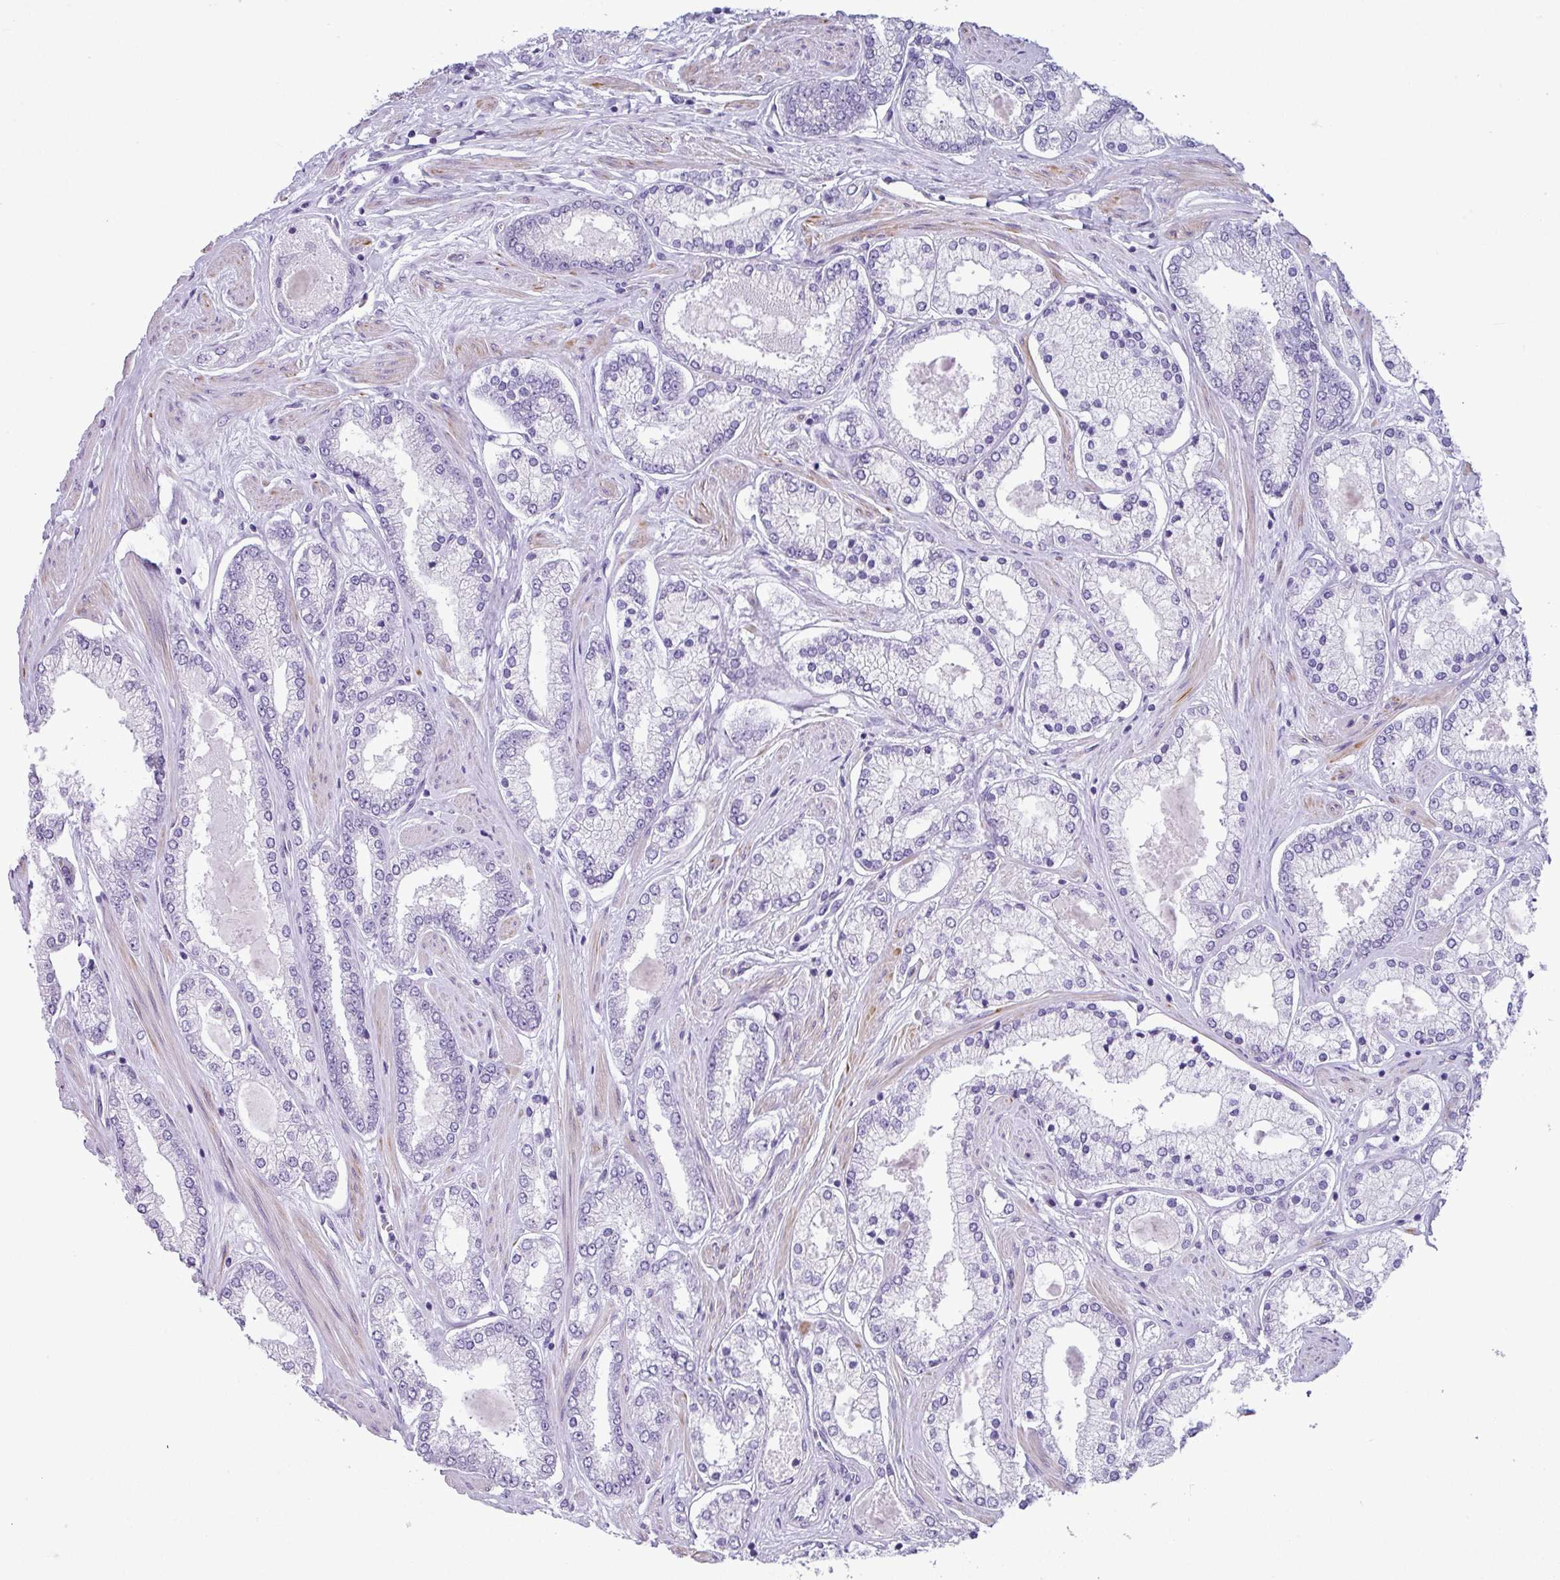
{"staining": {"intensity": "negative", "quantity": "none", "location": "none"}, "tissue": "prostate cancer", "cell_type": "Tumor cells", "image_type": "cancer", "snomed": [{"axis": "morphology", "description": "Adenocarcinoma, Low grade"}, {"axis": "topography", "description": "Prostate"}], "caption": "Image shows no significant protein staining in tumor cells of low-grade adenocarcinoma (prostate). (Immunohistochemistry (ihc), brightfield microscopy, high magnification).", "gene": "ABCC5", "patient": {"sex": "male", "age": 42}}